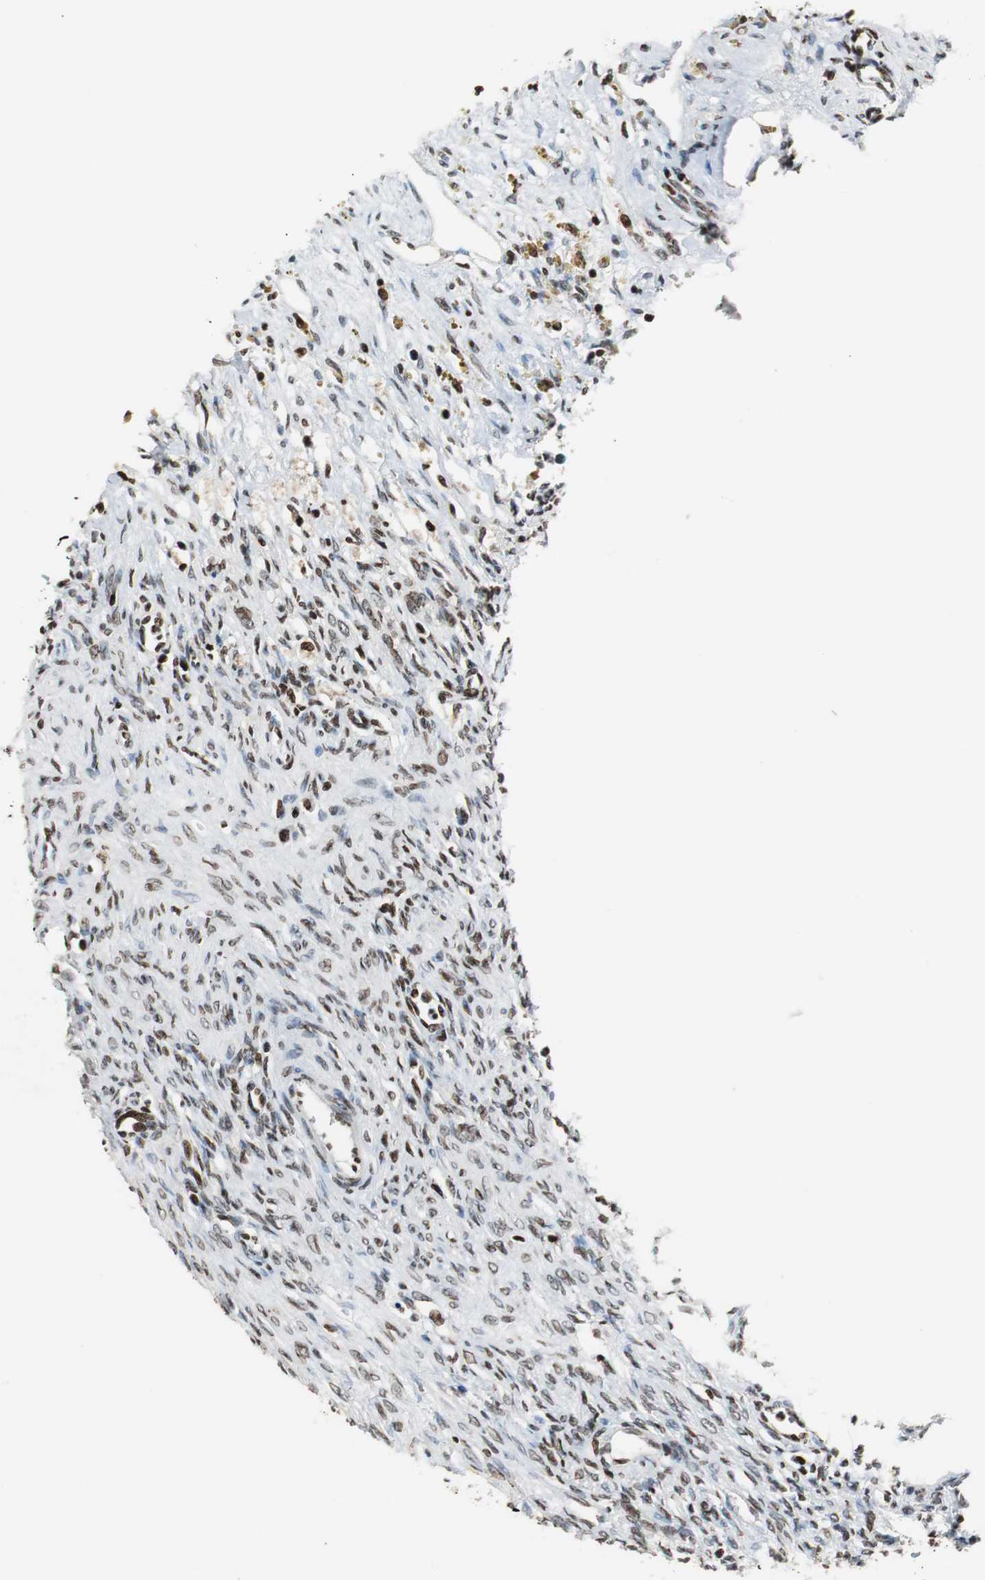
{"staining": {"intensity": "strong", "quantity": ">75%", "location": "nuclear"}, "tissue": "ovary", "cell_type": "Ovarian stroma cells", "image_type": "normal", "snomed": [{"axis": "morphology", "description": "Normal tissue, NOS"}, {"axis": "topography", "description": "Ovary"}], "caption": "Protein staining of normal ovary displays strong nuclear staining in approximately >75% of ovarian stroma cells. (DAB (3,3'-diaminobenzidine) IHC with brightfield microscopy, high magnification).", "gene": "PAXIP1", "patient": {"sex": "female", "age": 33}}